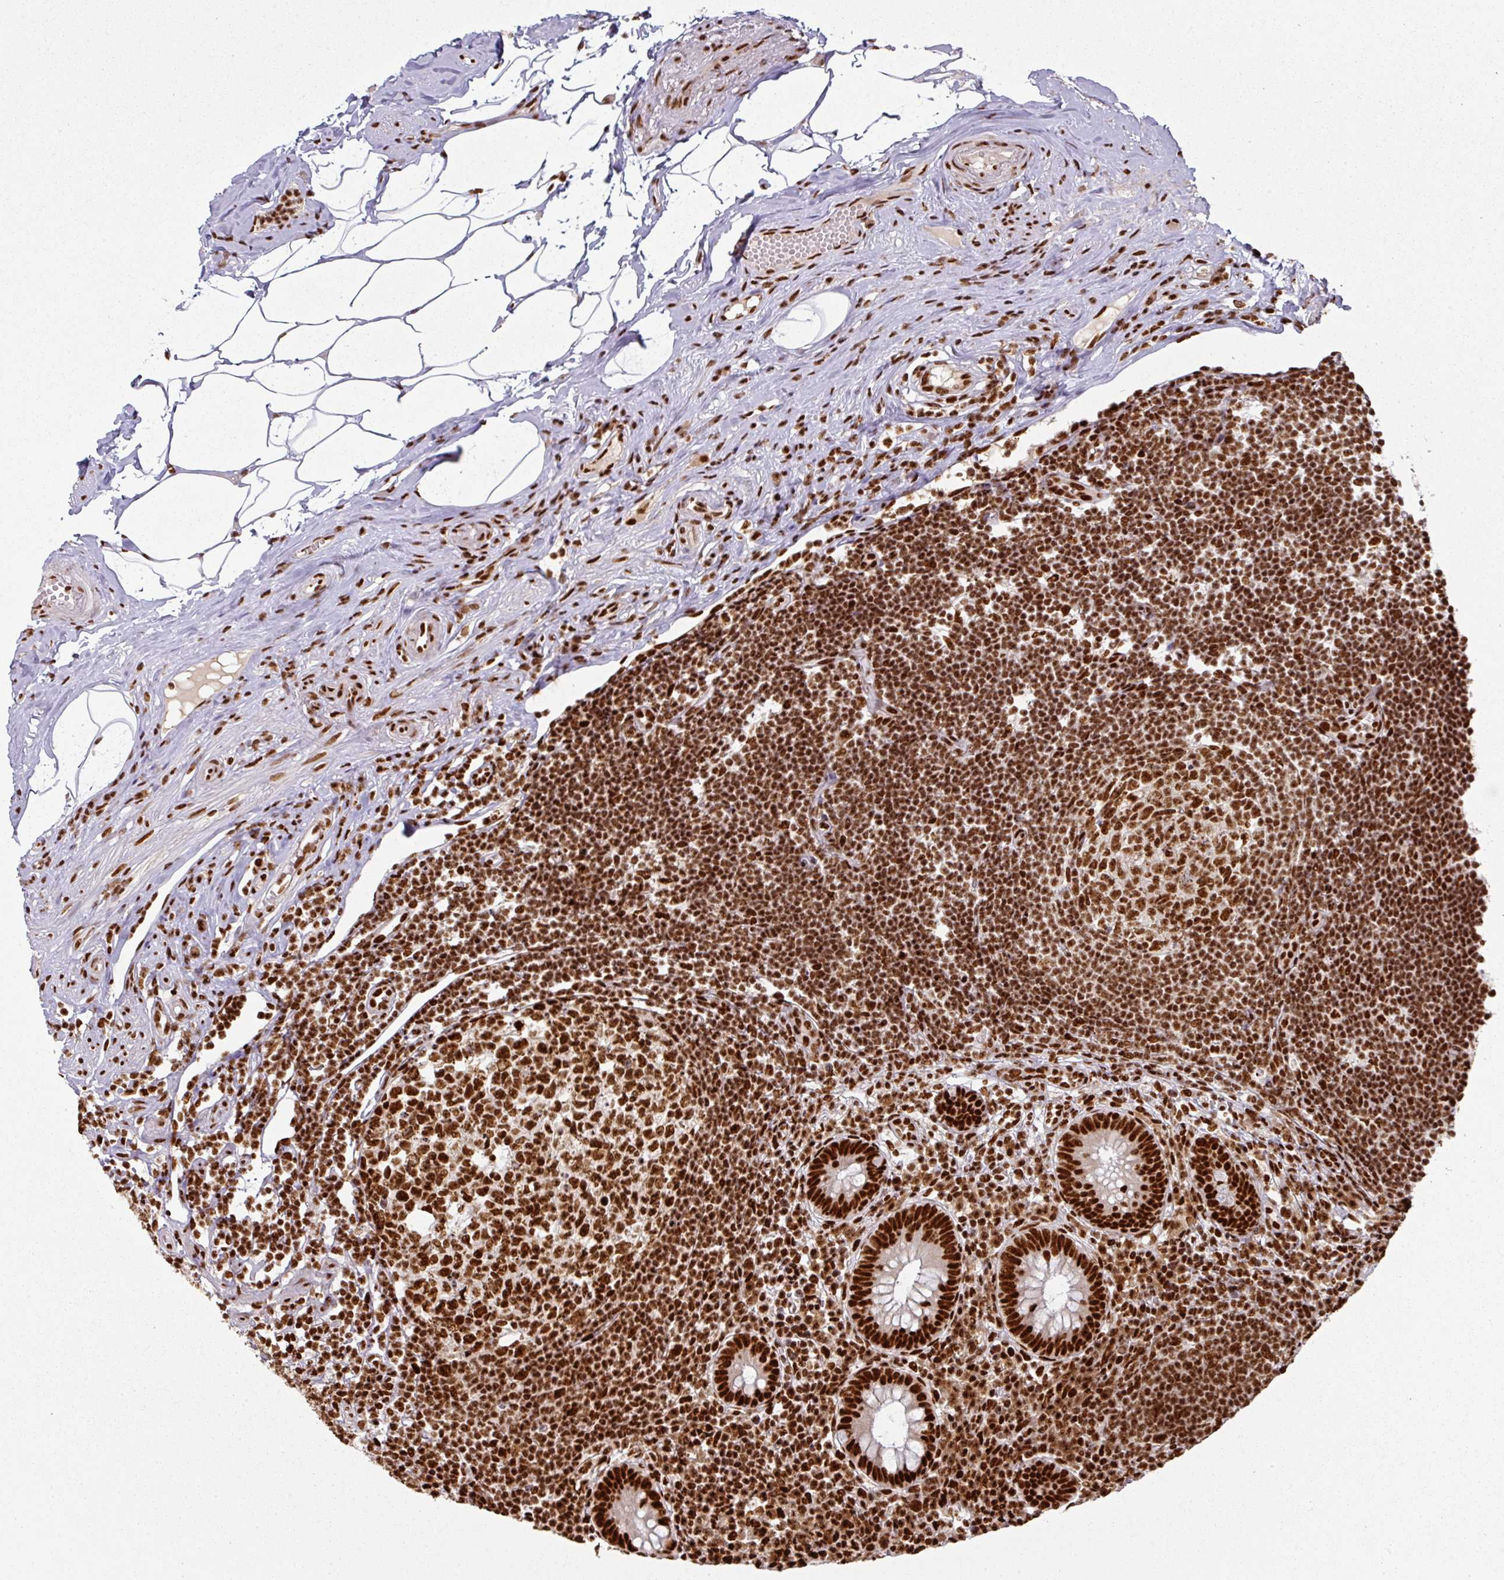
{"staining": {"intensity": "strong", "quantity": ">75%", "location": "nuclear"}, "tissue": "appendix", "cell_type": "Glandular cells", "image_type": "normal", "snomed": [{"axis": "morphology", "description": "Normal tissue, NOS"}, {"axis": "topography", "description": "Appendix"}], "caption": "Immunohistochemistry (DAB (3,3'-diaminobenzidine)) staining of unremarkable human appendix shows strong nuclear protein staining in about >75% of glandular cells. (IHC, brightfield microscopy, high magnification).", "gene": "SIK3", "patient": {"sex": "female", "age": 56}}